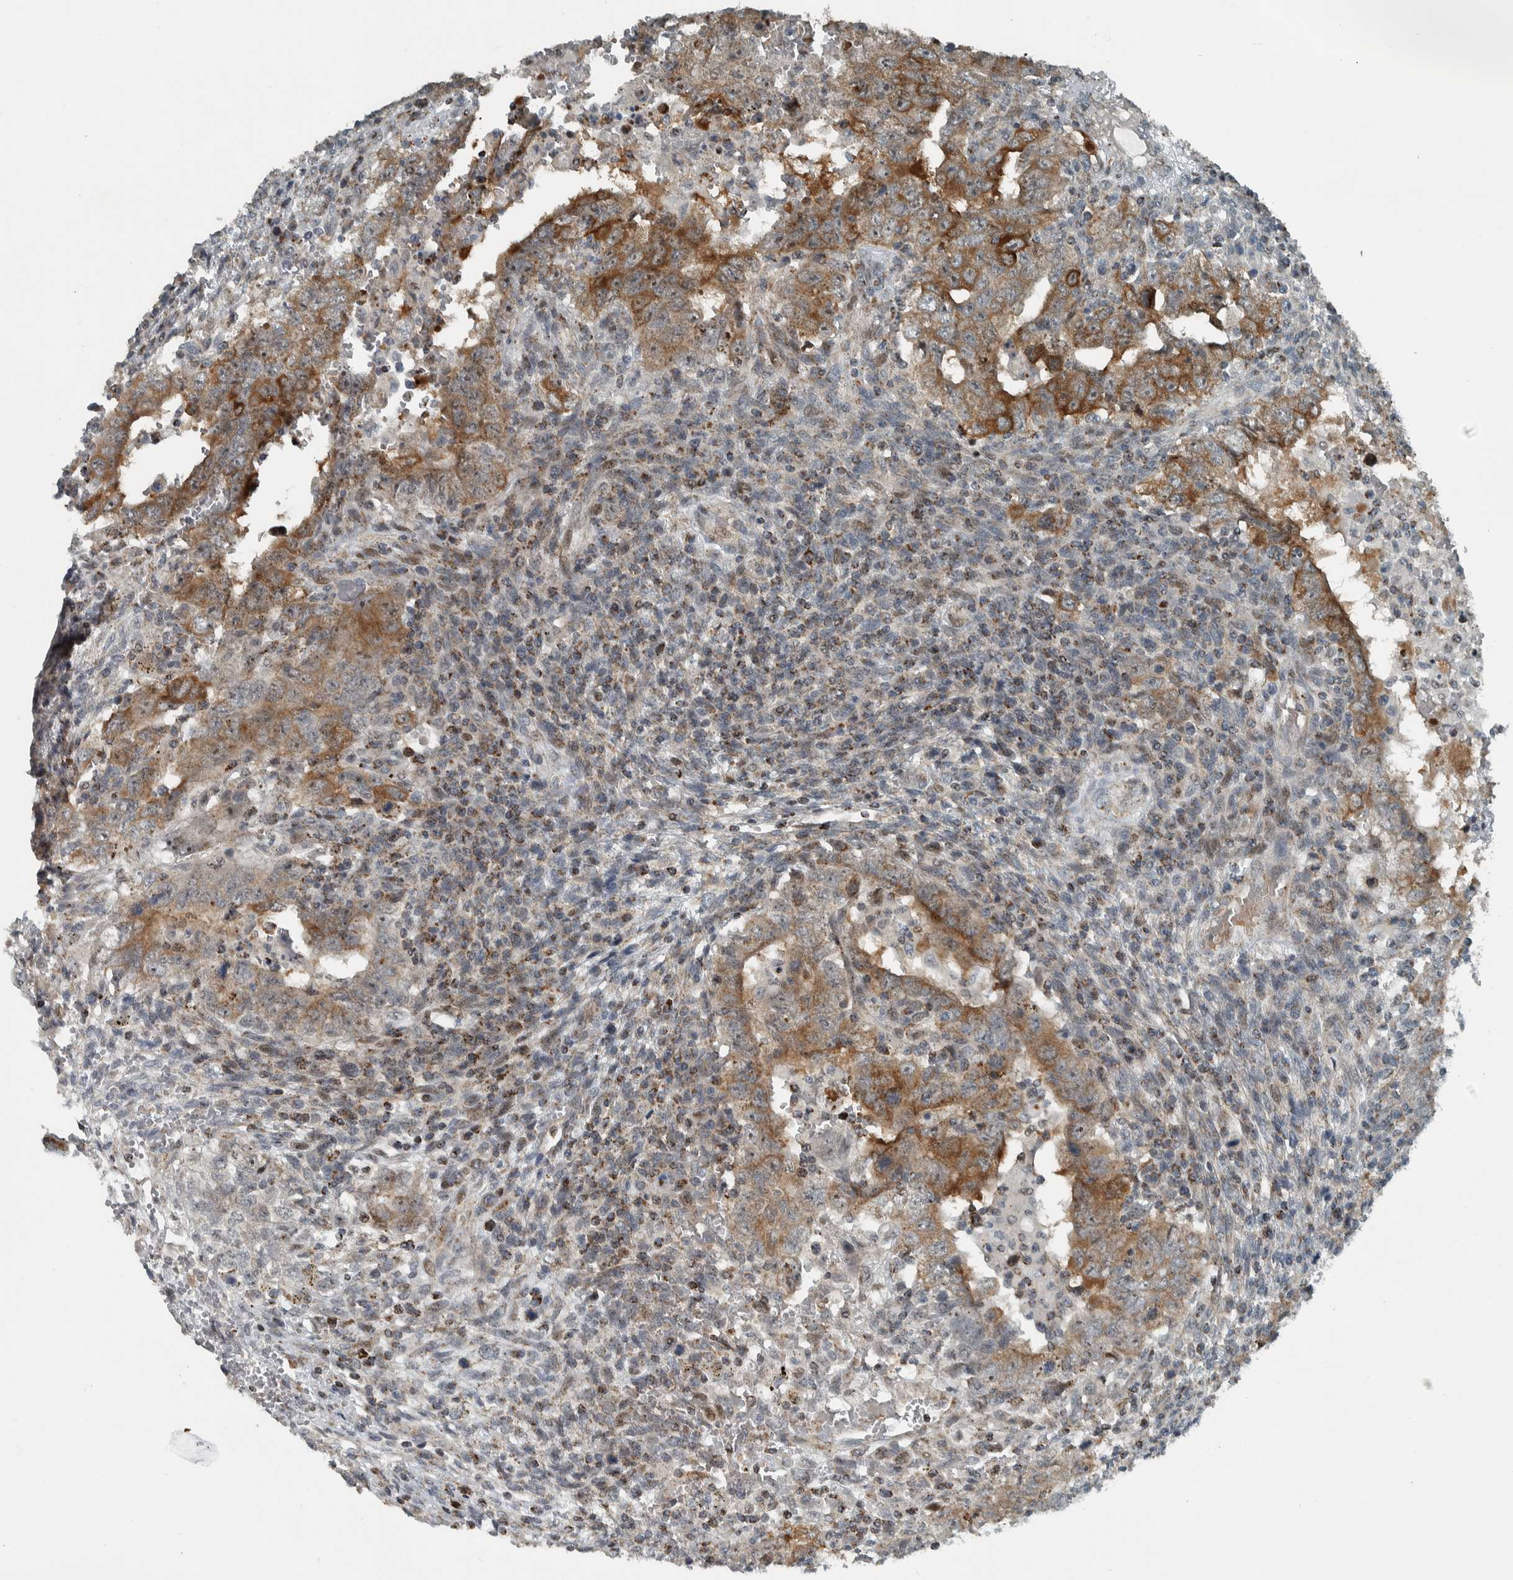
{"staining": {"intensity": "moderate", "quantity": ">75%", "location": "cytoplasmic/membranous"}, "tissue": "testis cancer", "cell_type": "Tumor cells", "image_type": "cancer", "snomed": [{"axis": "morphology", "description": "Carcinoma, Embryonal, NOS"}, {"axis": "topography", "description": "Testis"}], "caption": "Immunohistochemical staining of testis cancer (embryonal carcinoma) exhibits medium levels of moderate cytoplasmic/membranous protein staining in about >75% of tumor cells. Immunohistochemistry stains the protein in brown and the nuclei are stained blue.", "gene": "PPM1K", "patient": {"sex": "male", "age": 26}}